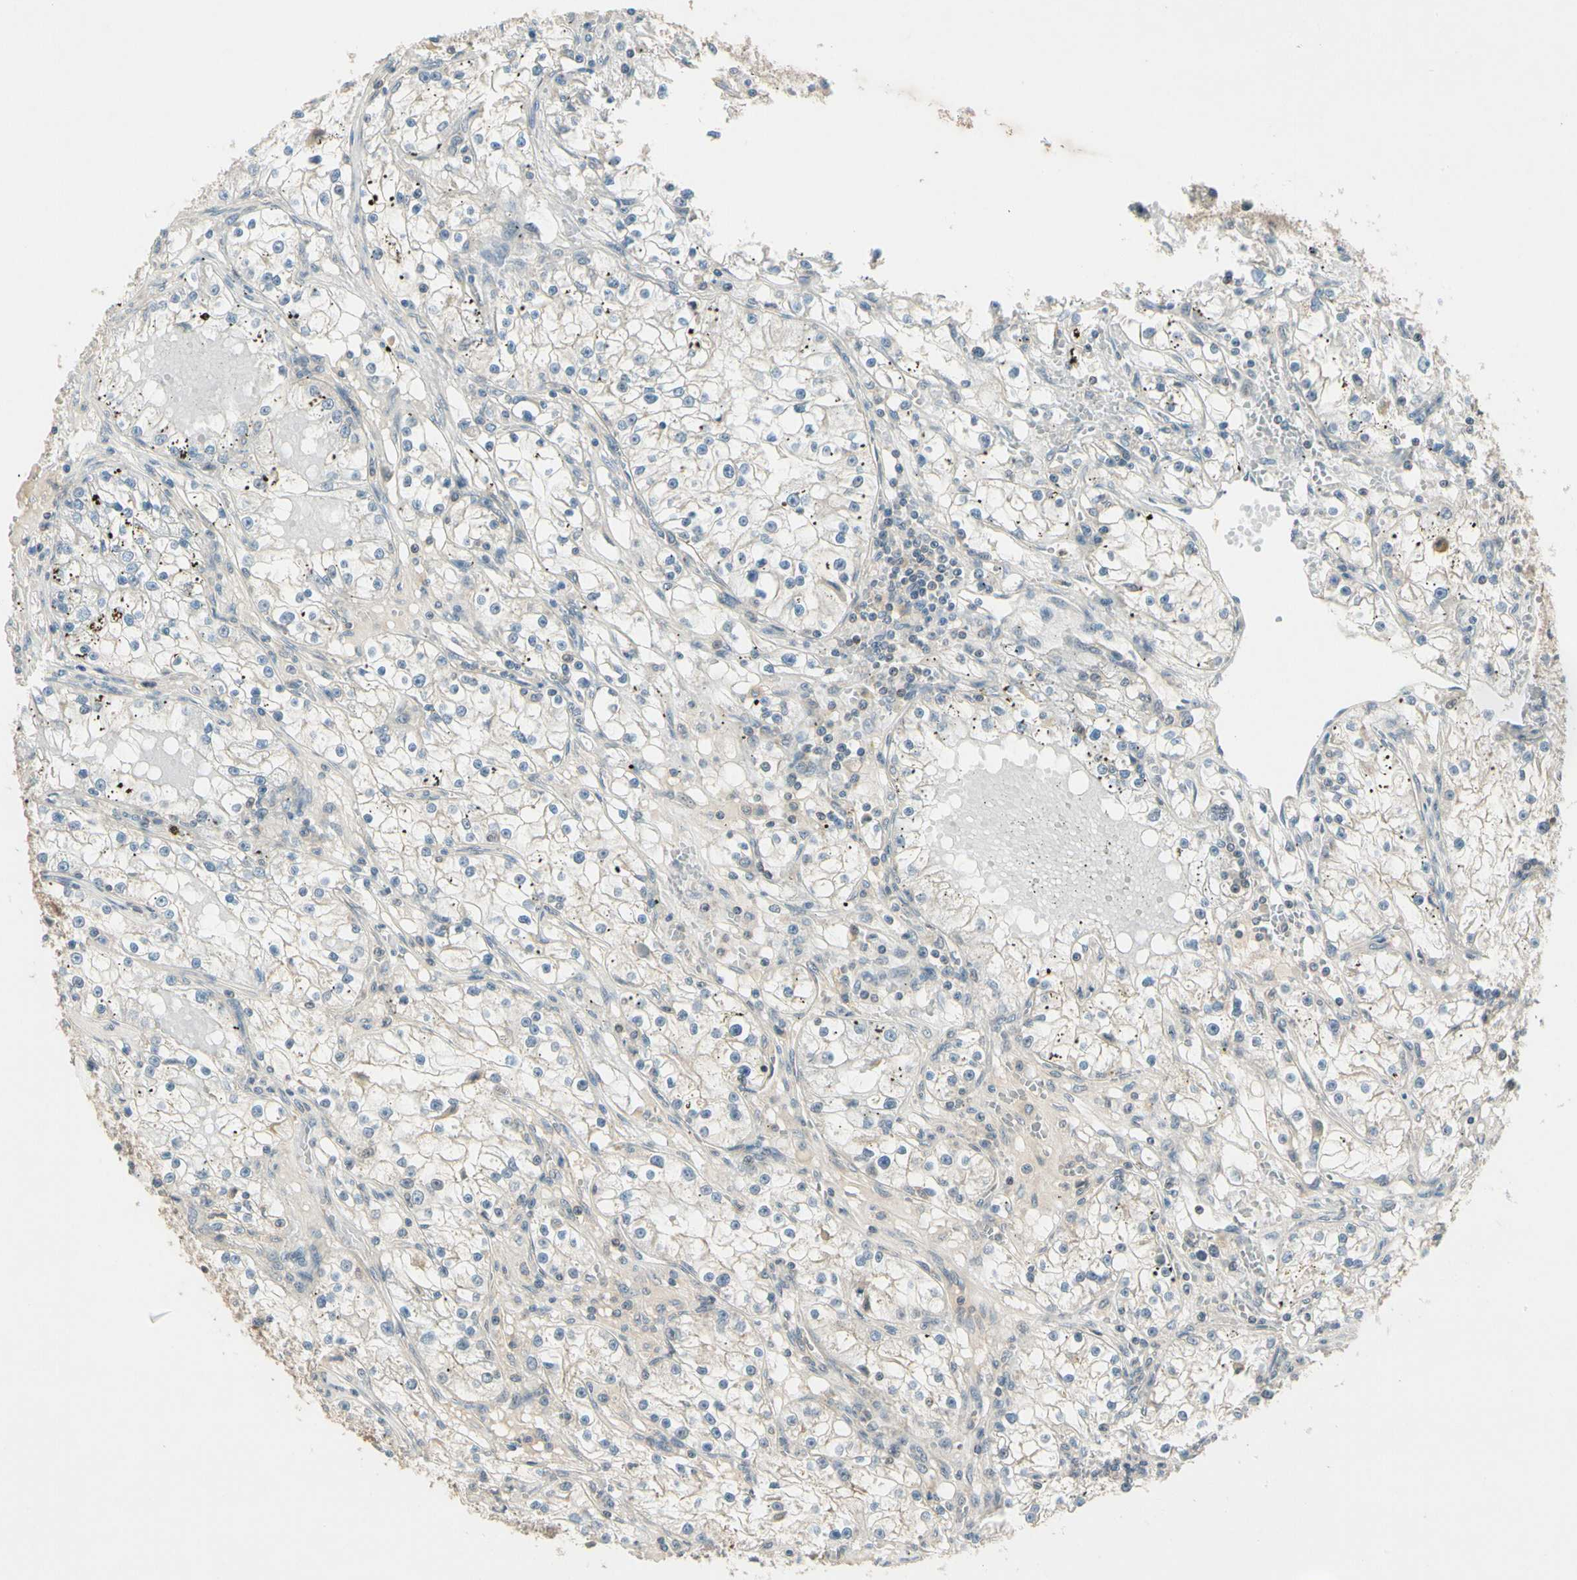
{"staining": {"intensity": "weak", "quantity": "<25%", "location": "cytoplasmic/membranous"}, "tissue": "renal cancer", "cell_type": "Tumor cells", "image_type": "cancer", "snomed": [{"axis": "morphology", "description": "Adenocarcinoma, NOS"}, {"axis": "topography", "description": "Kidney"}], "caption": "There is no significant positivity in tumor cells of adenocarcinoma (renal).", "gene": "ZSCAN12", "patient": {"sex": "male", "age": 56}}